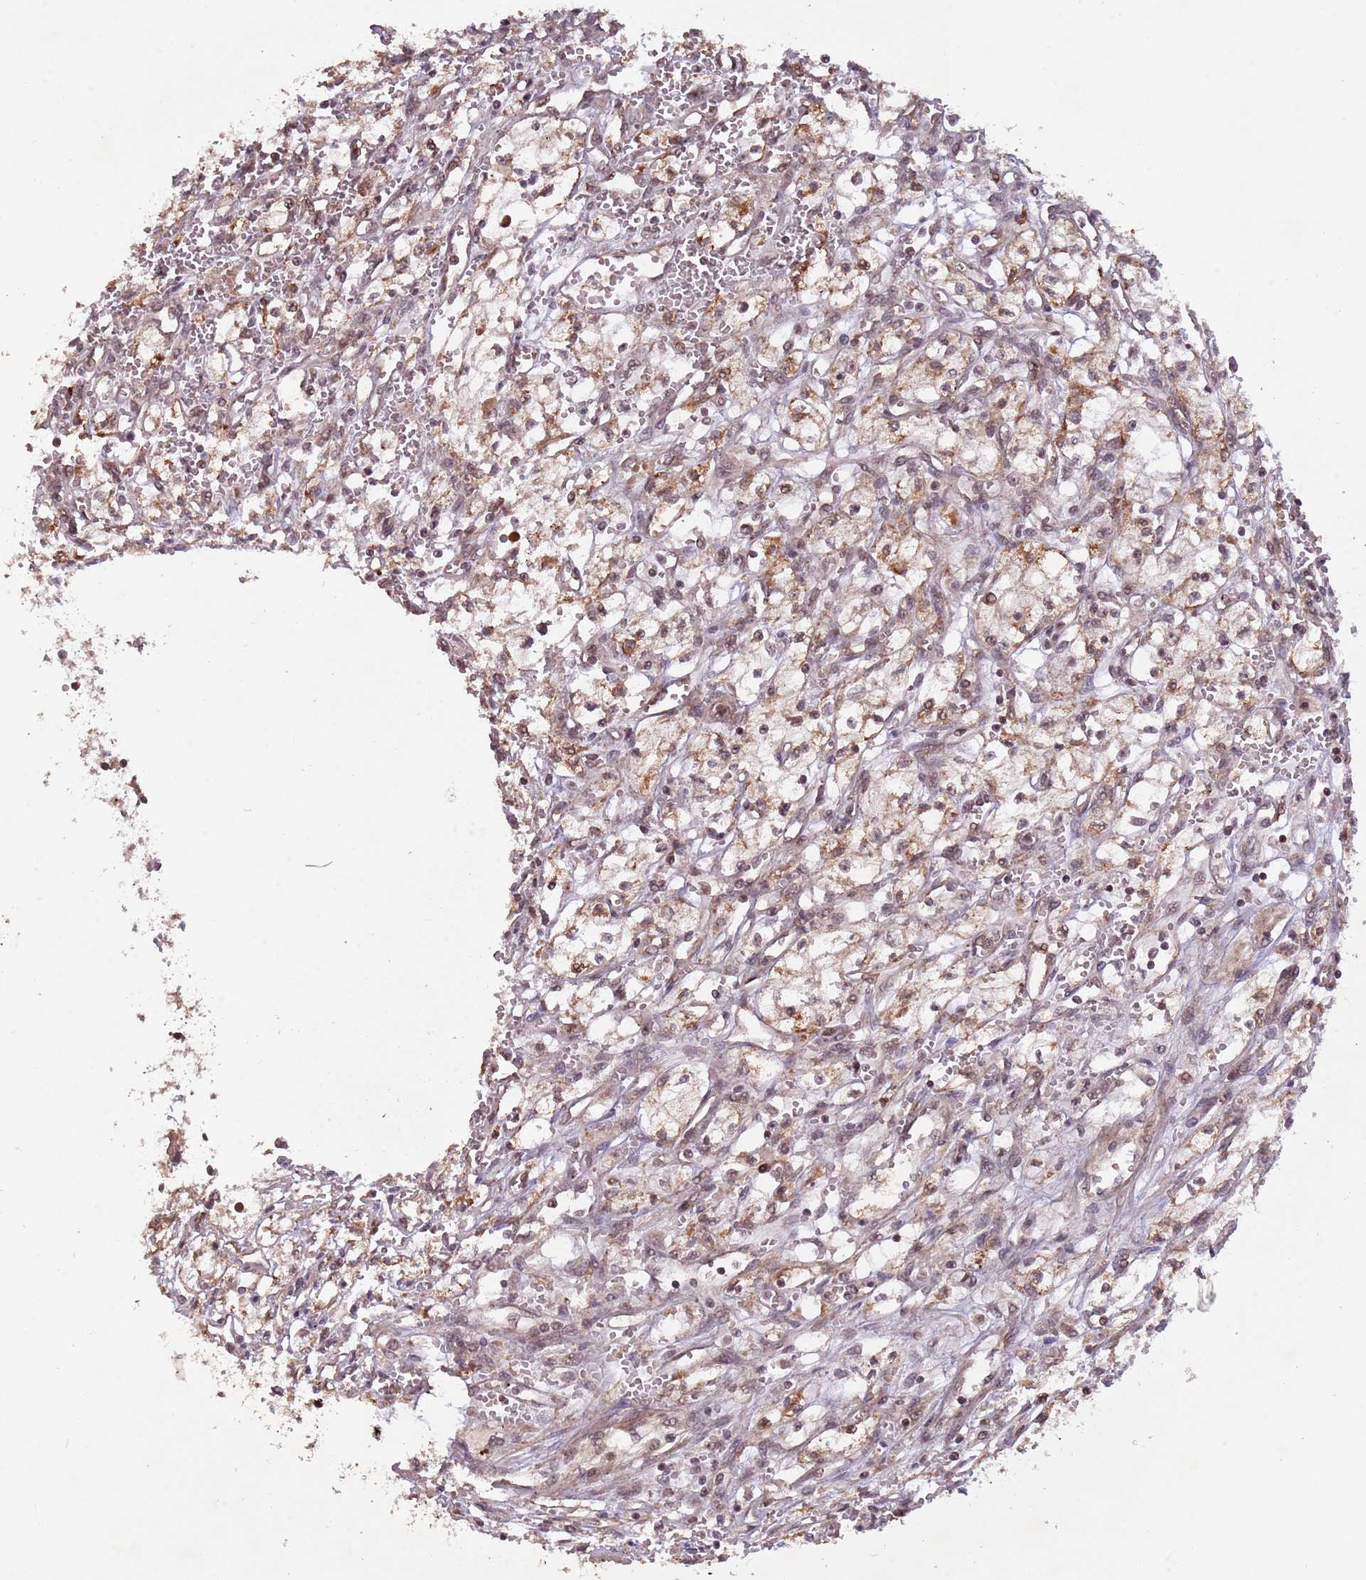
{"staining": {"intensity": "weak", "quantity": ">75%", "location": "cytoplasmic/membranous,nuclear"}, "tissue": "renal cancer", "cell_type": "Tumor cells", "image_type": "cancer", "snomed": [{"axis": "morphology", "description": "Adenocarcinoma, NOS"}, {"axis": "topography", "description": "Kidney"}], "caption": "A histopathology image of human adenocarcinoma (renal) stained for a protein displays weak cytoplasmic/membranous and nuclear brown staining in tumor cells.", "gene": "SUDS3", "patient": {"sex": "male", "age": 59}}